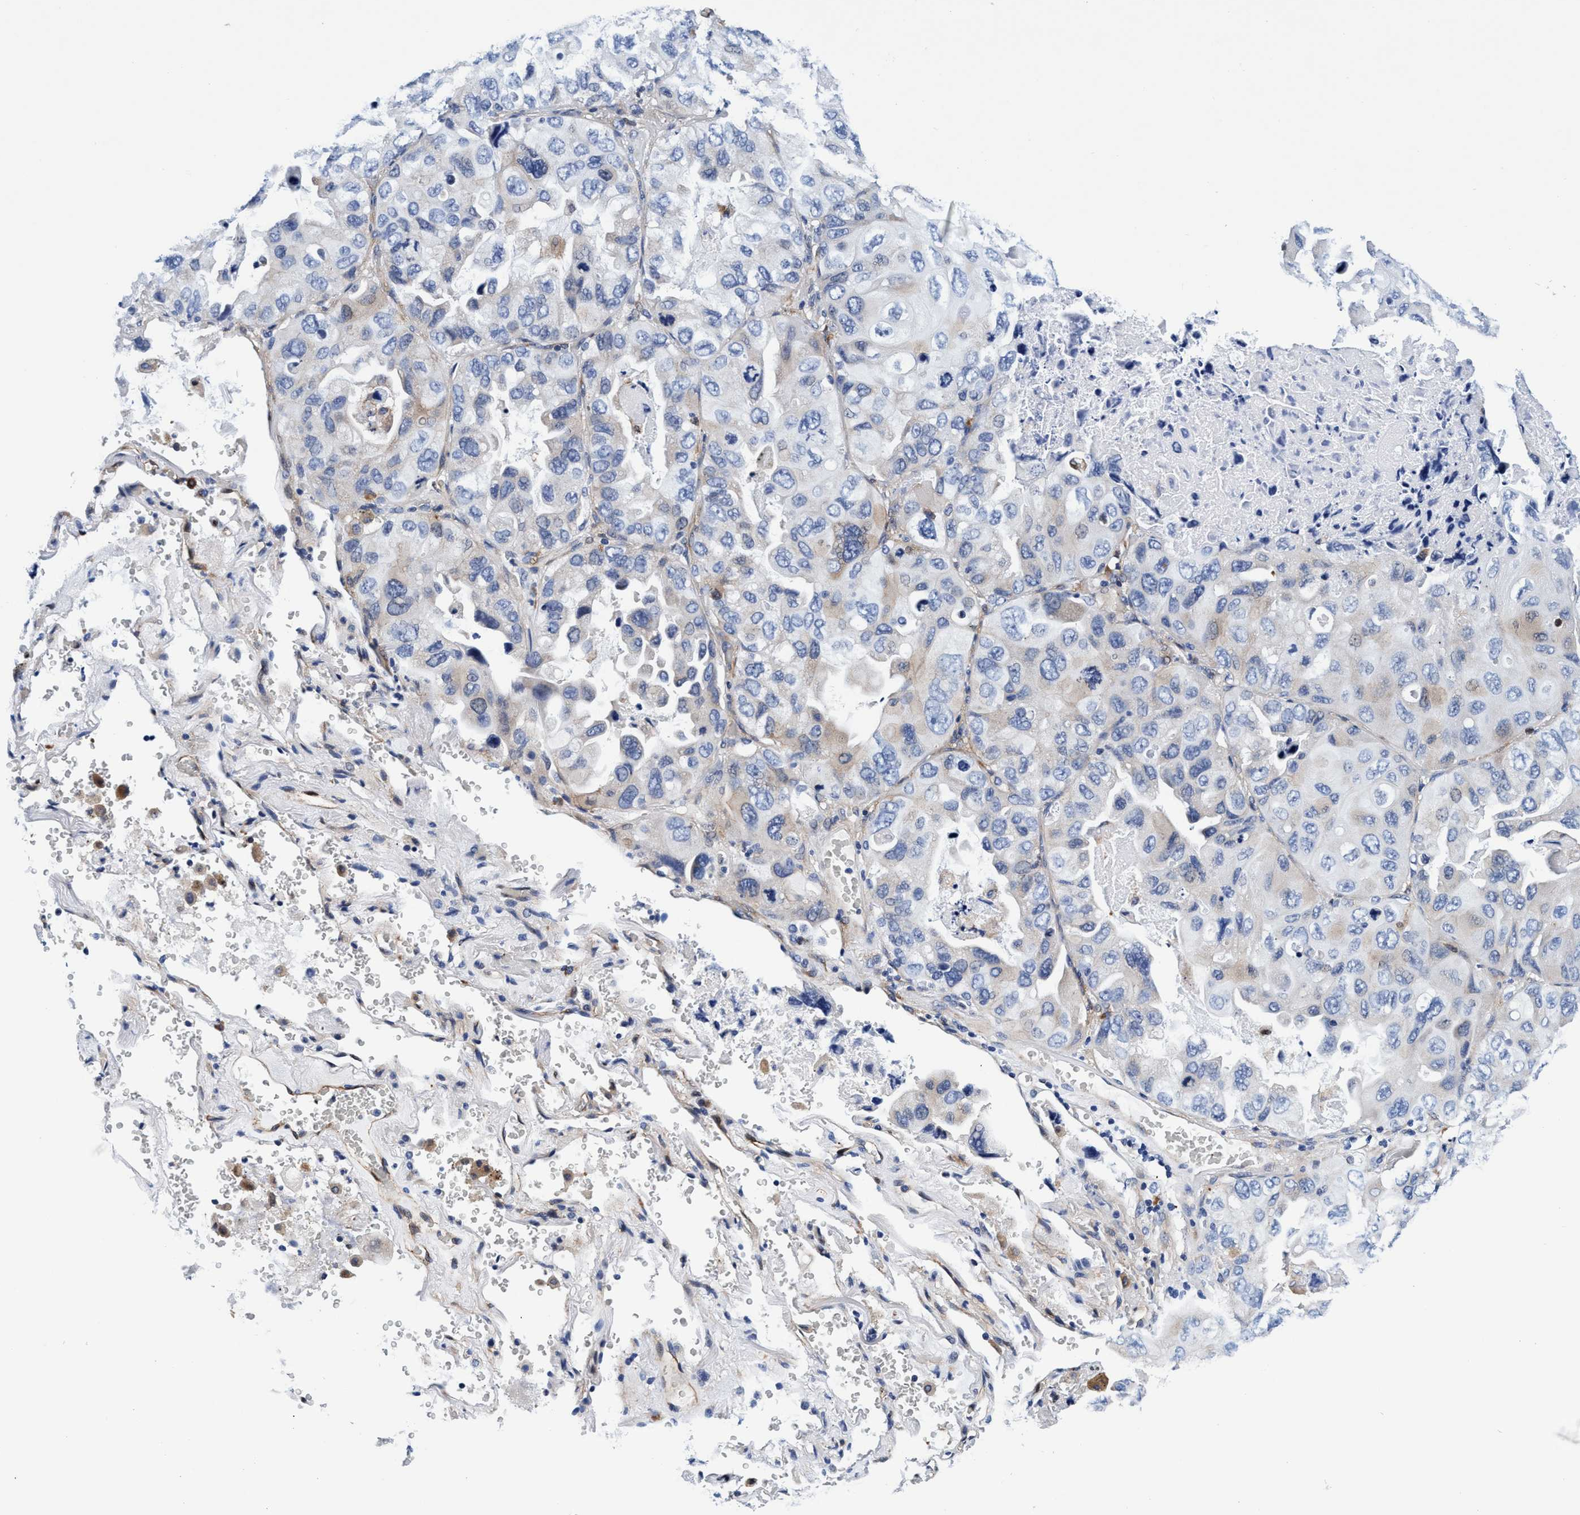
{"staining": {"intensity": "weak", "quantity": "<25%", "location": "cytoplasmic/membranous"}, "tissue": "lung cancer", "cell_type": "Tumor cells", "image_type": "cancer", "snomed": [{"axis": "morphology", "description": "Squamous cell carcinoma, NOS"}, {"axis": "topography", "description": "Lung"}], "caption": "There is no significant positivity in tumor cells of lung cancer (squamous cell carcinoma).", "gene": "UBALD2", "patient": {"sex": "female", "age": 73}}